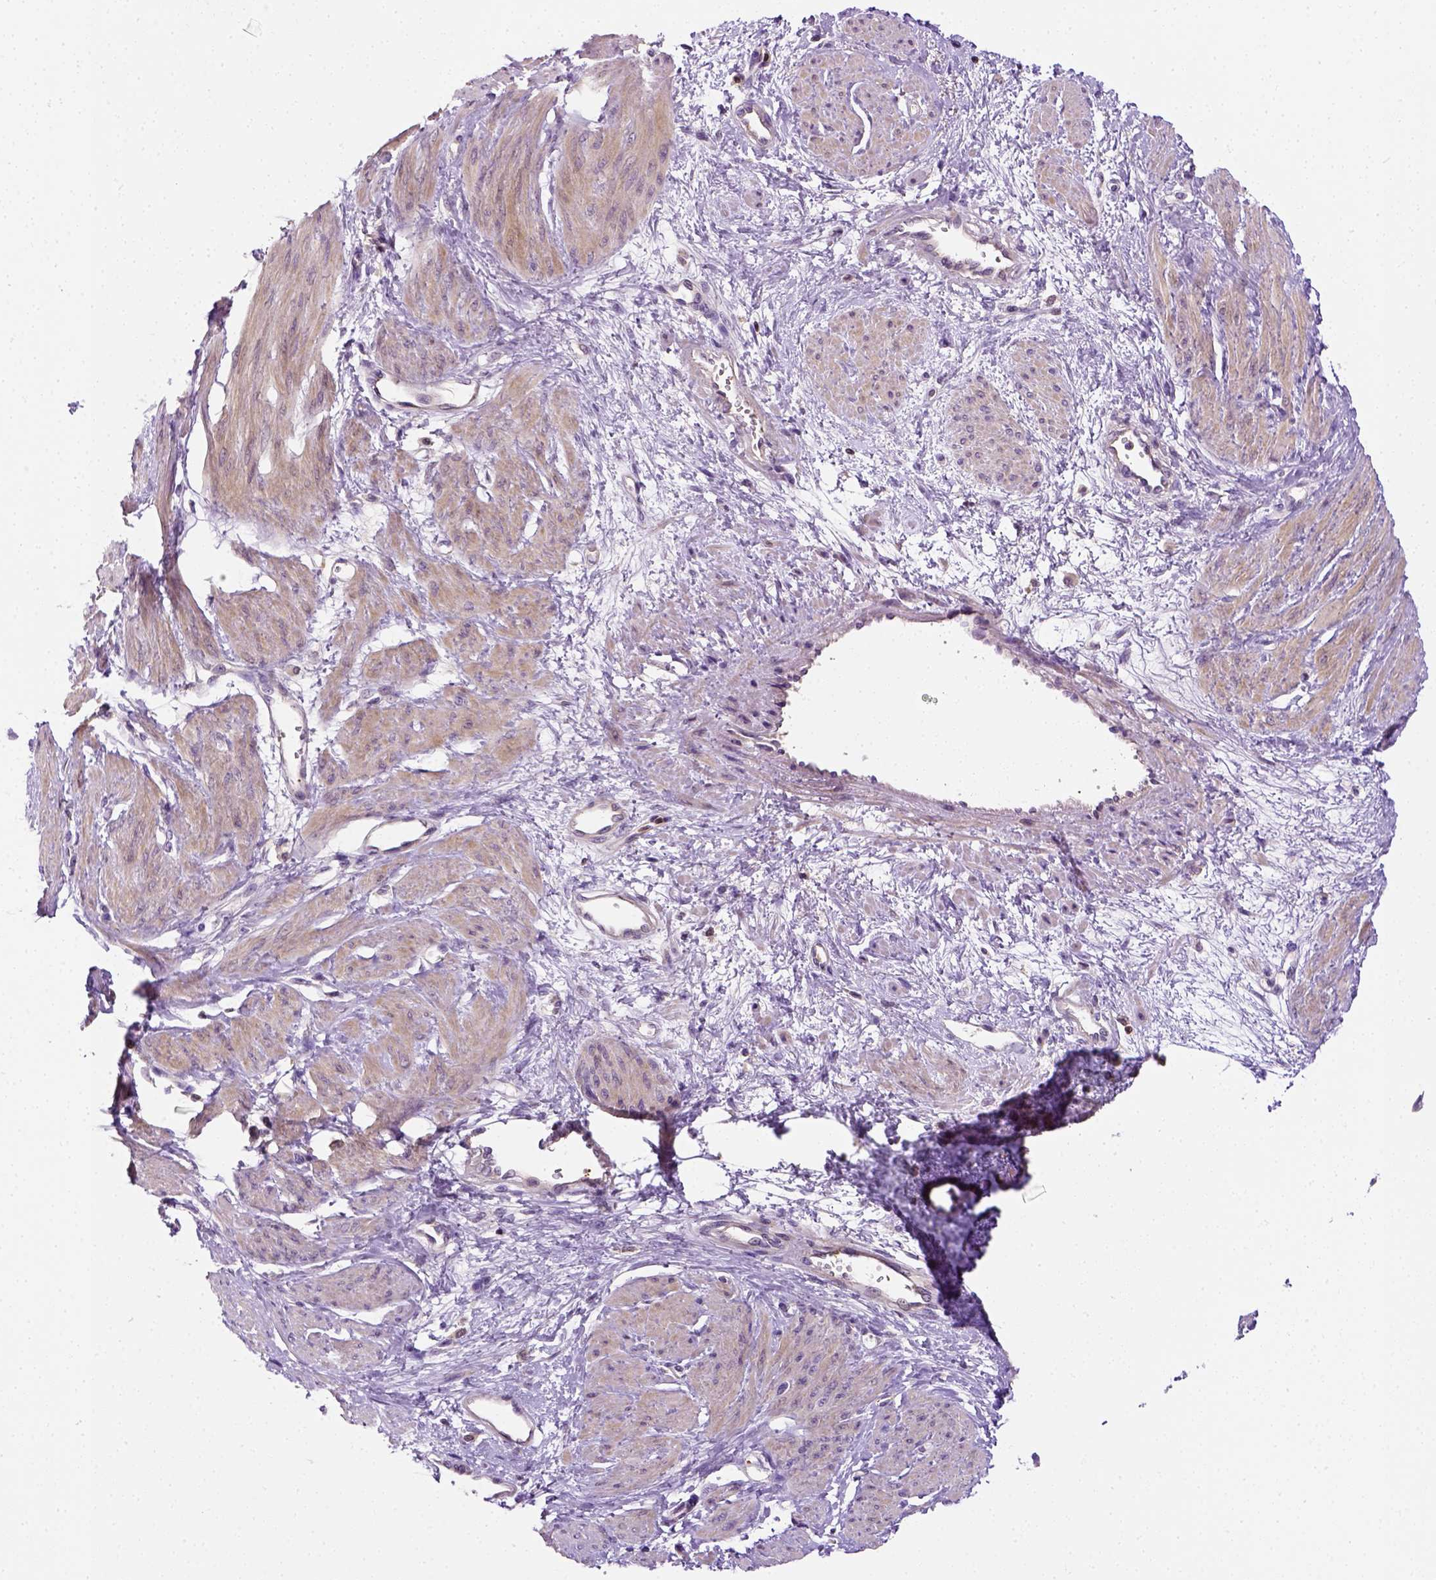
{"staining": {"intensity": "negative", "quantity": "none", "location": "none"}, "tissue": "smooth muscle", "cell_type": "Smooth muscle cells", "image_type": "normal", "snomed": [{"axis": "morphology", "description": "Normal tissue, NOS"}, {"axis": "topography", "description": "Smooth muscle"}, {"axis": "topography", "description": "Uterus"}], "caption": "This photomicrograph is of normal smooth muscle stained with IHC to label a protein in brown with the nuclei are counter-stained blue. There is no positivity in smooth muscle cells.", "gene": "MATK", "patient": {"sex": "female", "age": 39}}